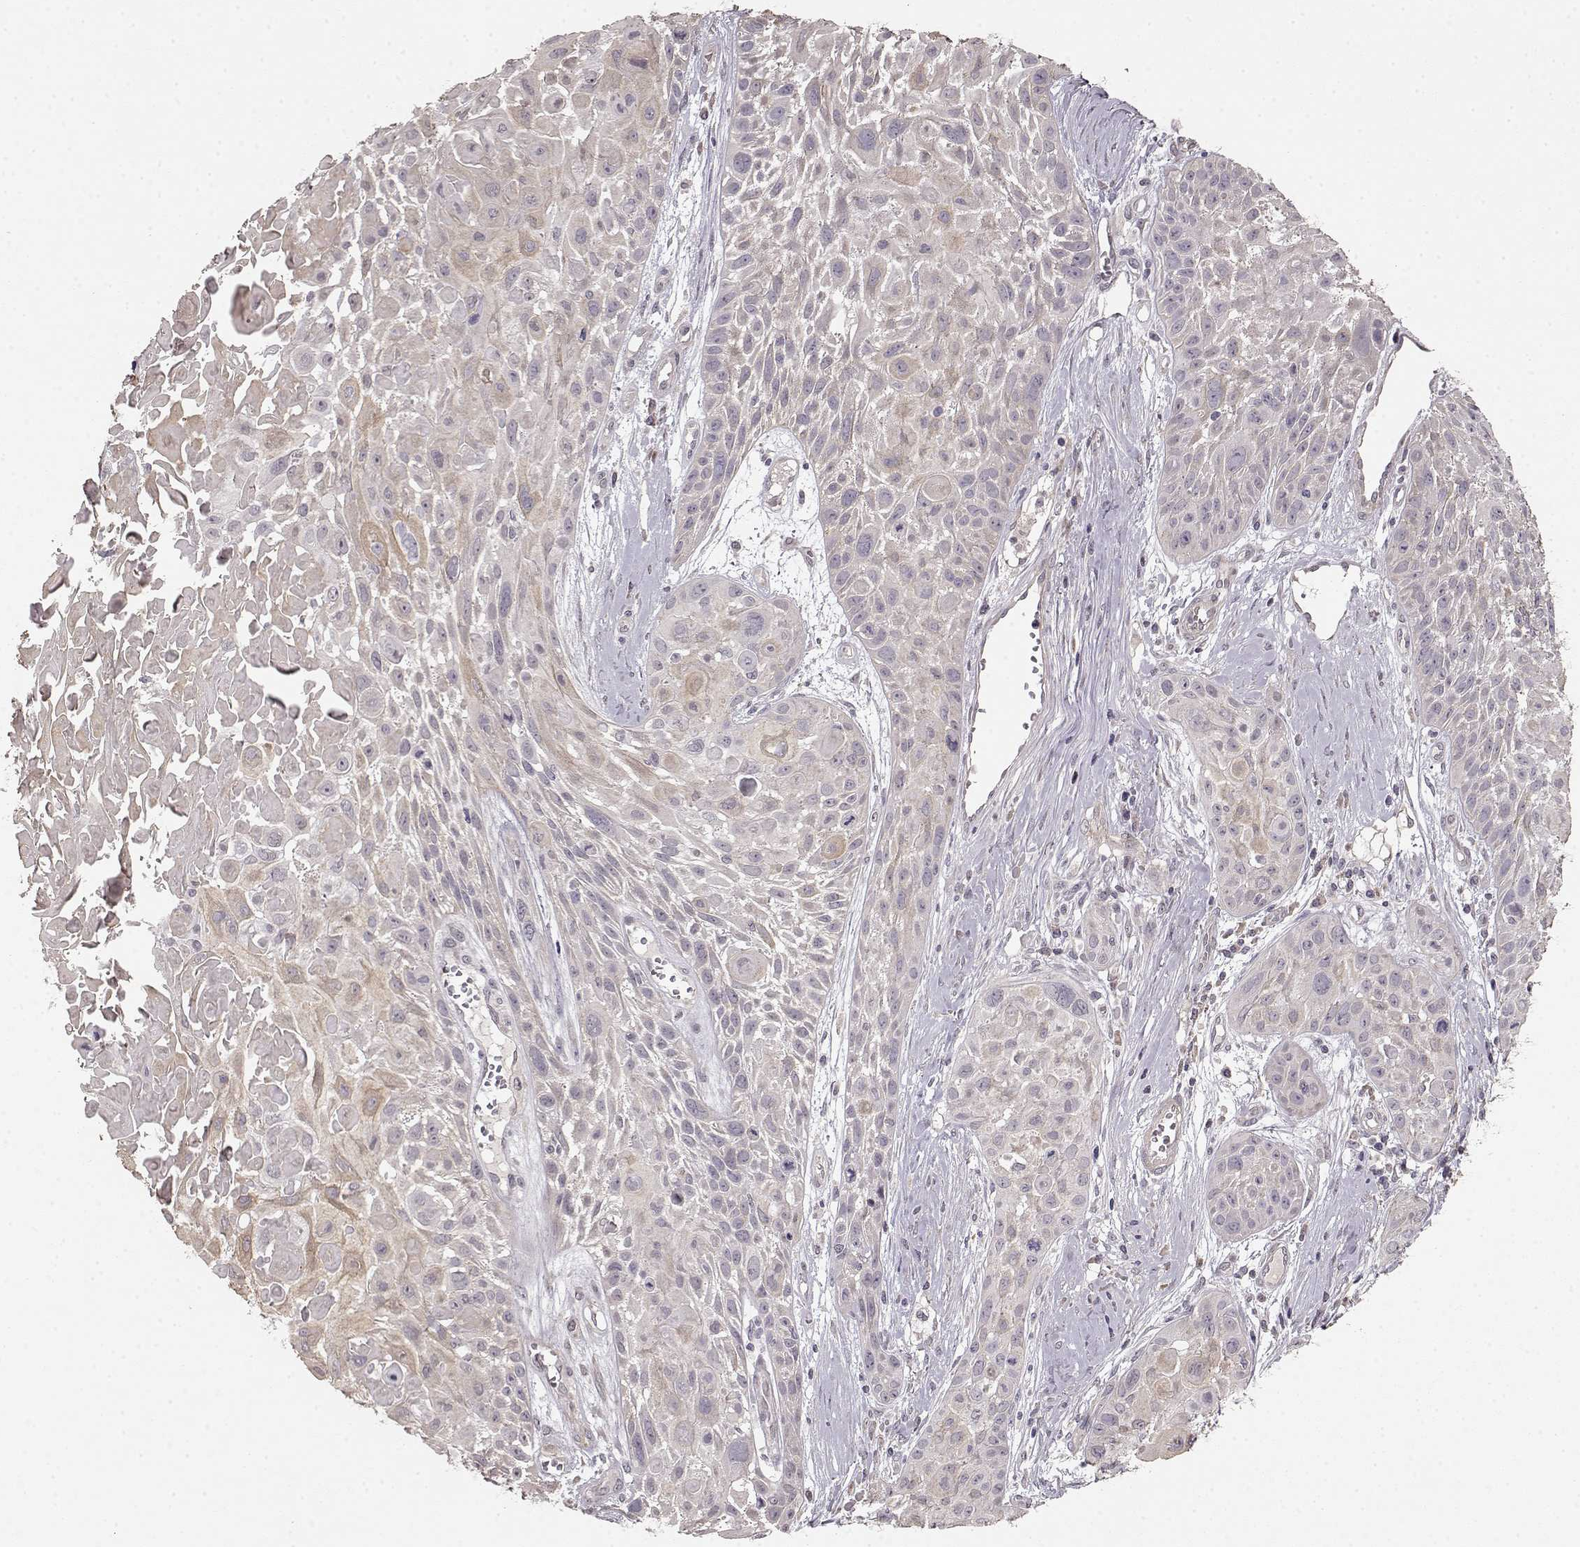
{"staining": {"intensity": "weak", "quantity": "25%-75%", "location": "cytoplasmic/membranous"}, "tissue": "skin cancer", "cell_type": "Tumor cells", "image_type": "cancer", "snomed": [{"axis": "morphology", "description": "Squamous cell carcinoma, NOS"}, {"axis": "topography", "description": "Skin"}, {"axis": "topography", "description": "Anal"}], "caption": "This is a micrograph of immunohistochemistry (IHC) staining of squamous cell carcinoma (skin), which shows weak staining in the cytoplasmic/membranous of tumor cells.", "gene": "BACH2", "patient": {"sex": "female", "age": 75}}